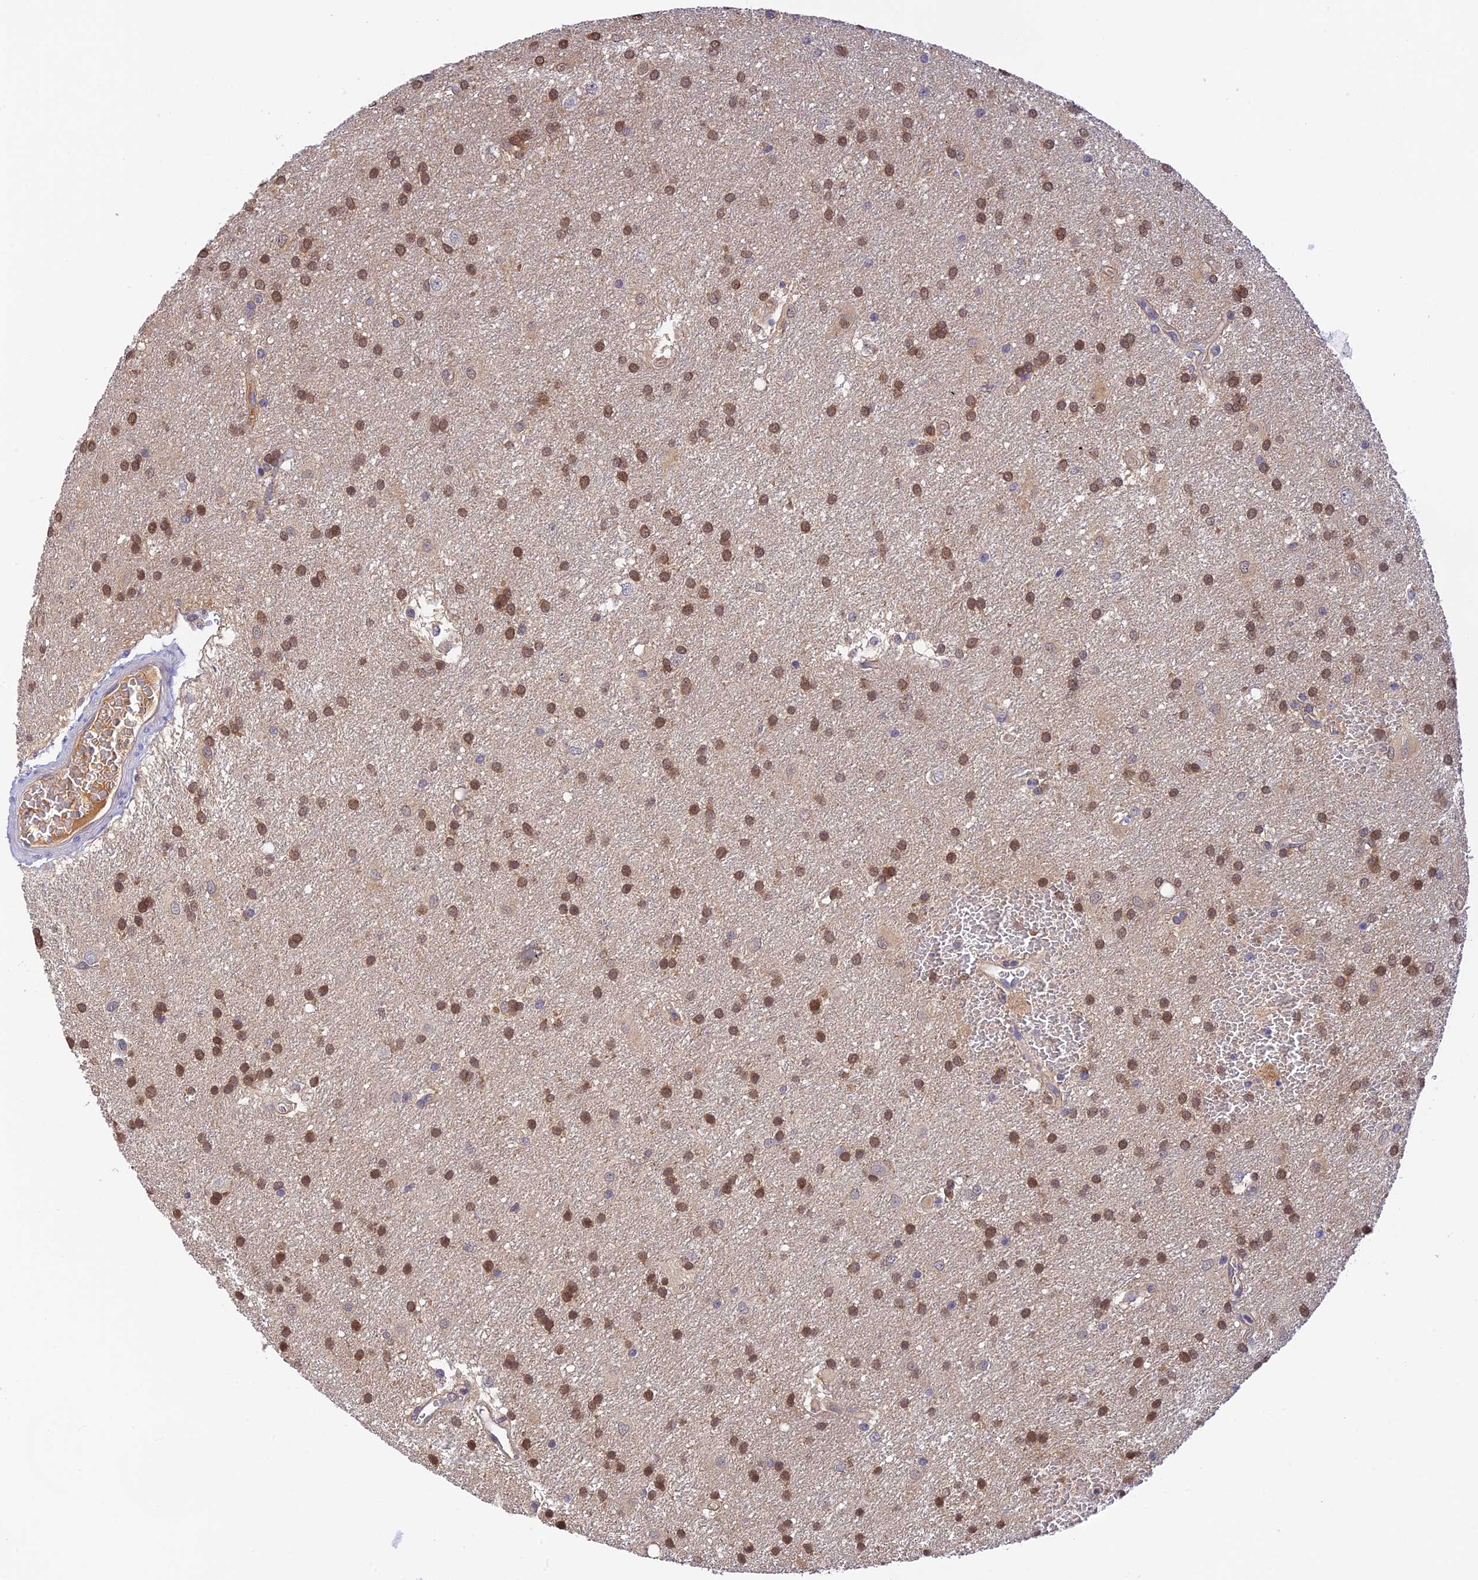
{"staining": {"intensity": "moderate", "quantity": ">75%", "location": "nuclear"}, "tissue": "glioma", "cell_type": "Tumor cells", "image_type": "cancer", "snomed": [{"axis": "morphology", "description": "Glioma, malignant, Low grade"}, {"axis": "topography", "description": "Brain"}], "caption": "Protein staining of glioma tissue displays moderate nuclear expression in about >75% of tumor cells. (DAB = brown stain, brightfield microscopy at high magnification).", "gene": "HDHD2", "patient": {"sex": "male", "age": 66}}